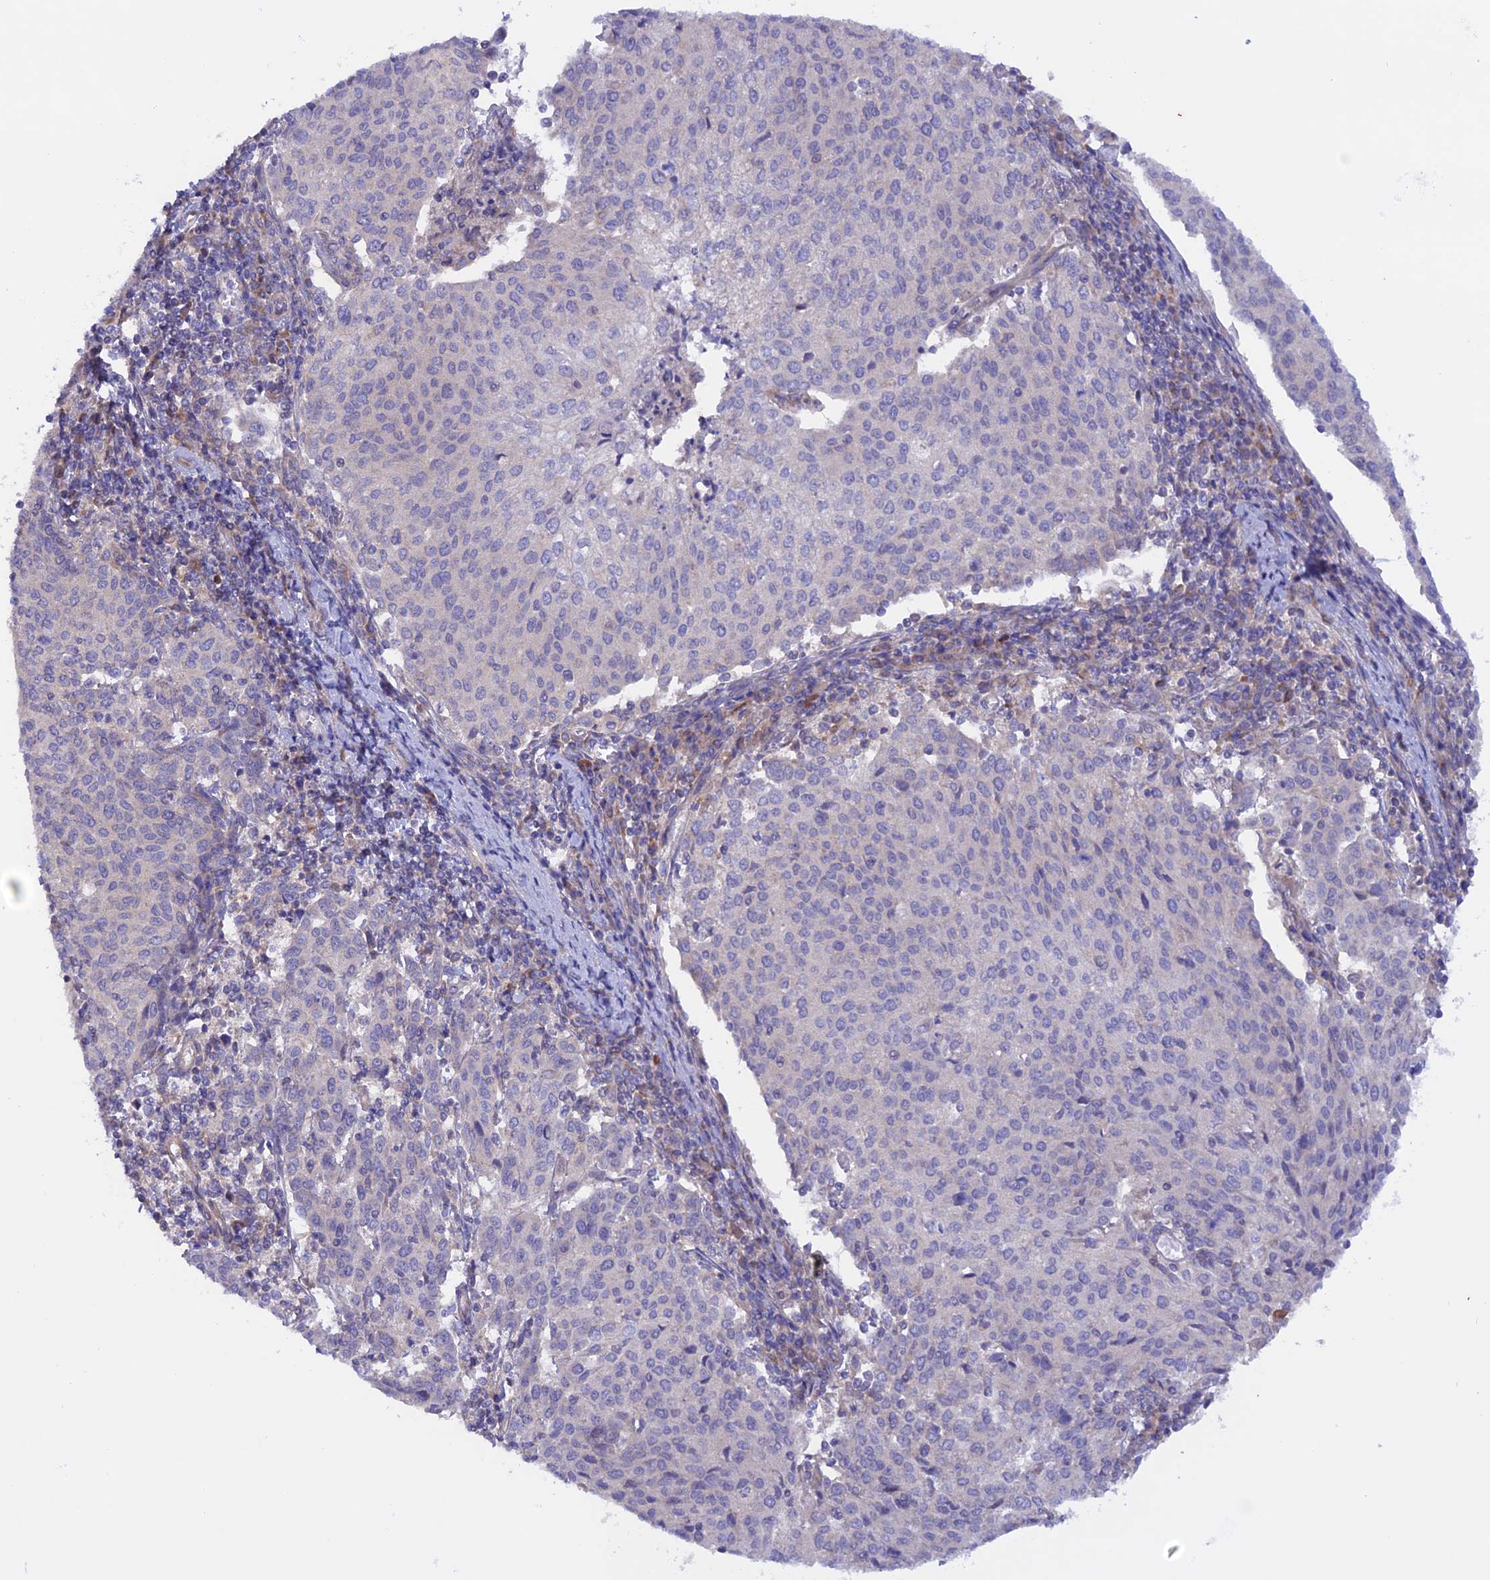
{"staining": {"intensity": "negative", "quantity": "none", "location": "none"}, "tissue": "cervical cancer", "cell_type": "Tumor cells", "image_type": "cancer", "snomed": [{"axis": "morphology", "description": "Squamous cell carcinoma, NOS"}, {"axis": "topography", "description": "Cervix"}], "caption": "This is an IHC histopathology image of human cervical cancer (squamous cell carcinoma). There is no positivity in tumor cells.", "gene": "HYCC1", "patient": {"sex": "female", "age": 46}}